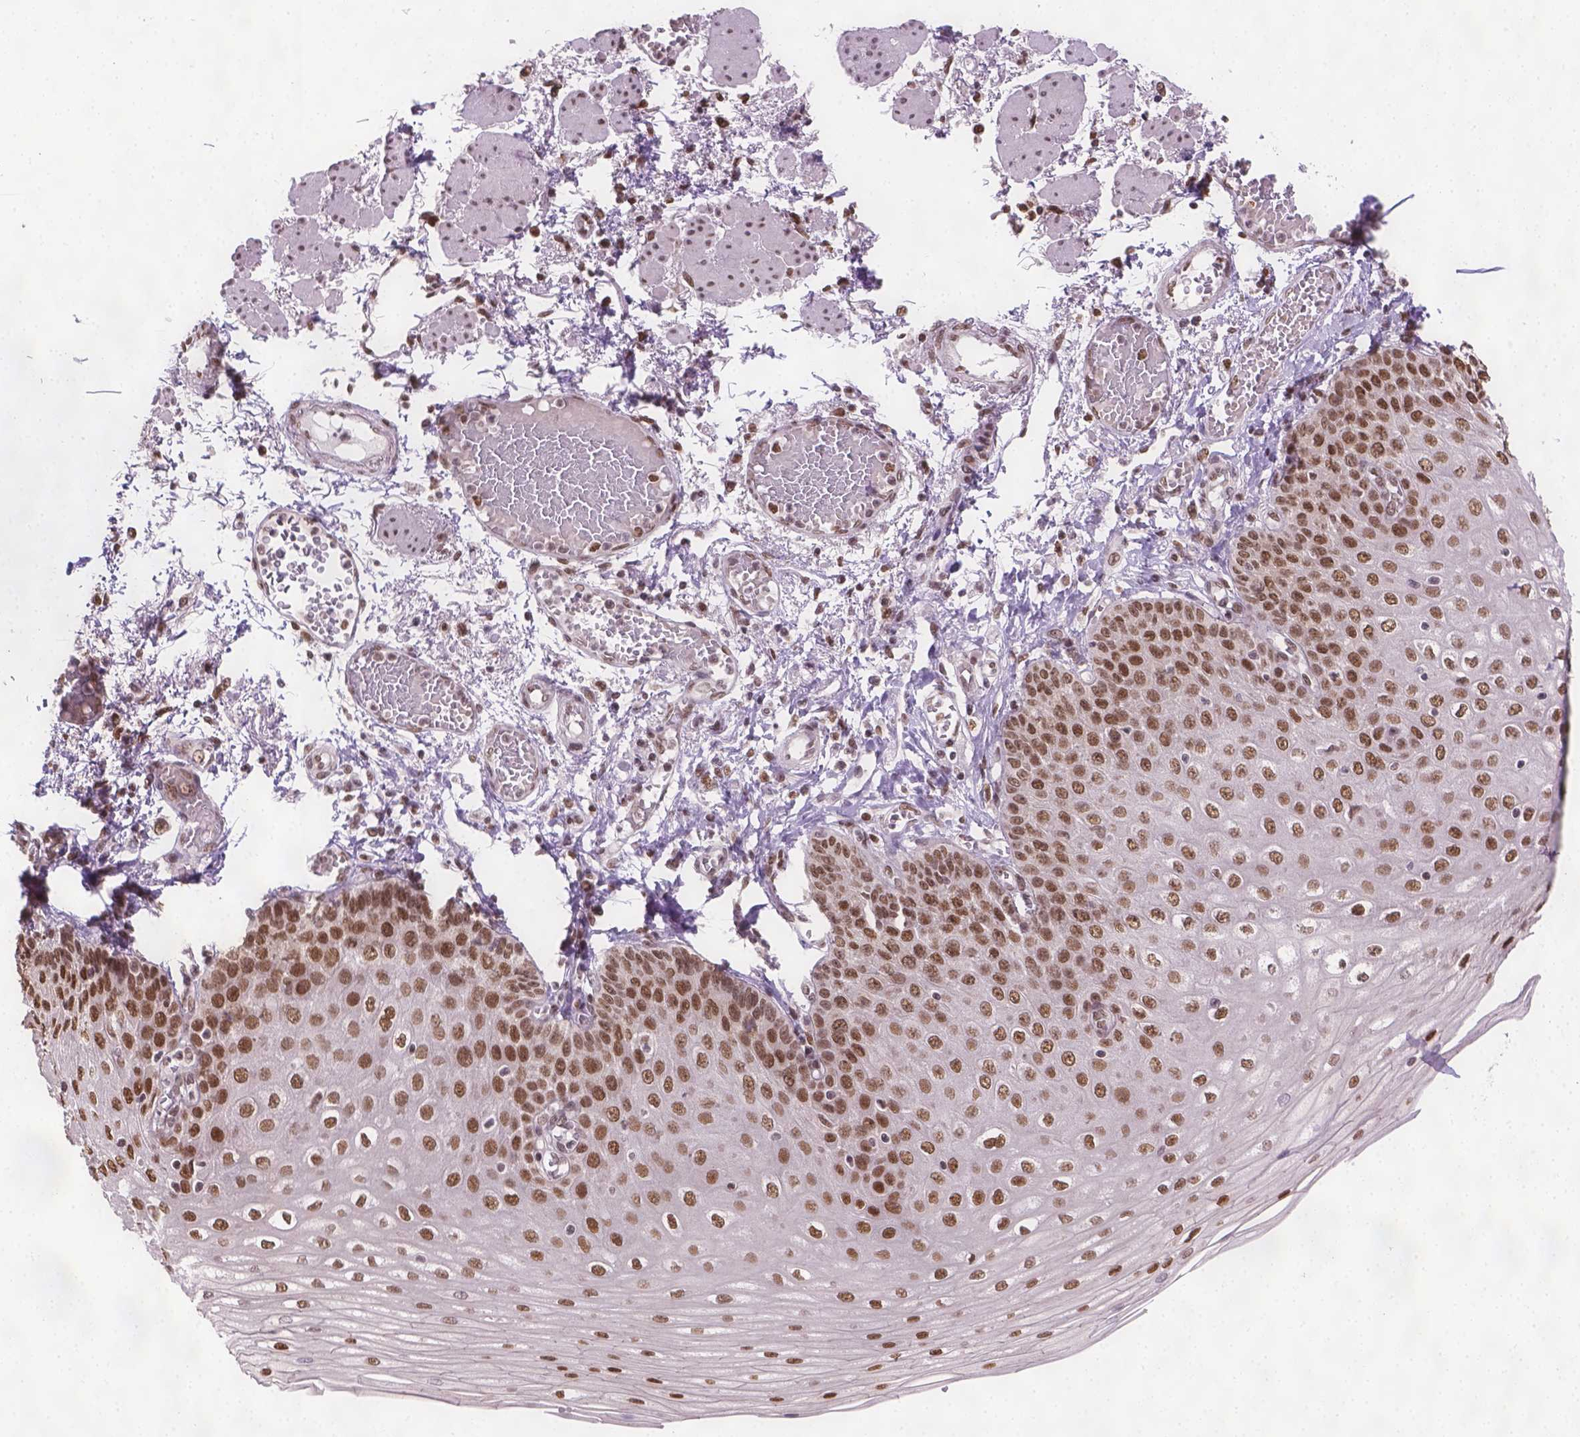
{"staining": {"intensity": "strong", "quantity": ">75%", "location": "nuclear"}, "tissue": "esophagus", "cell_type": "Squamous epithelial cells", "image_type": "normal", "snomed": [{"axis": "morphology", "description": "Normal tissue, NOS"}, {"axis": "morphology", "description": "Adenocarcinoma, NOS"}, {"axis": "topography", "description": "Esophagus"}], "caption": "Esophagus stained with immunohistochemistry reveals strong nuclear expression in about >75% of squamous epithelial cells. (brown staining indicates protein expression, while blue staining denotes nuclei).", "gene": "FANCE", "patient": {"sex": "male", "age": 81}}